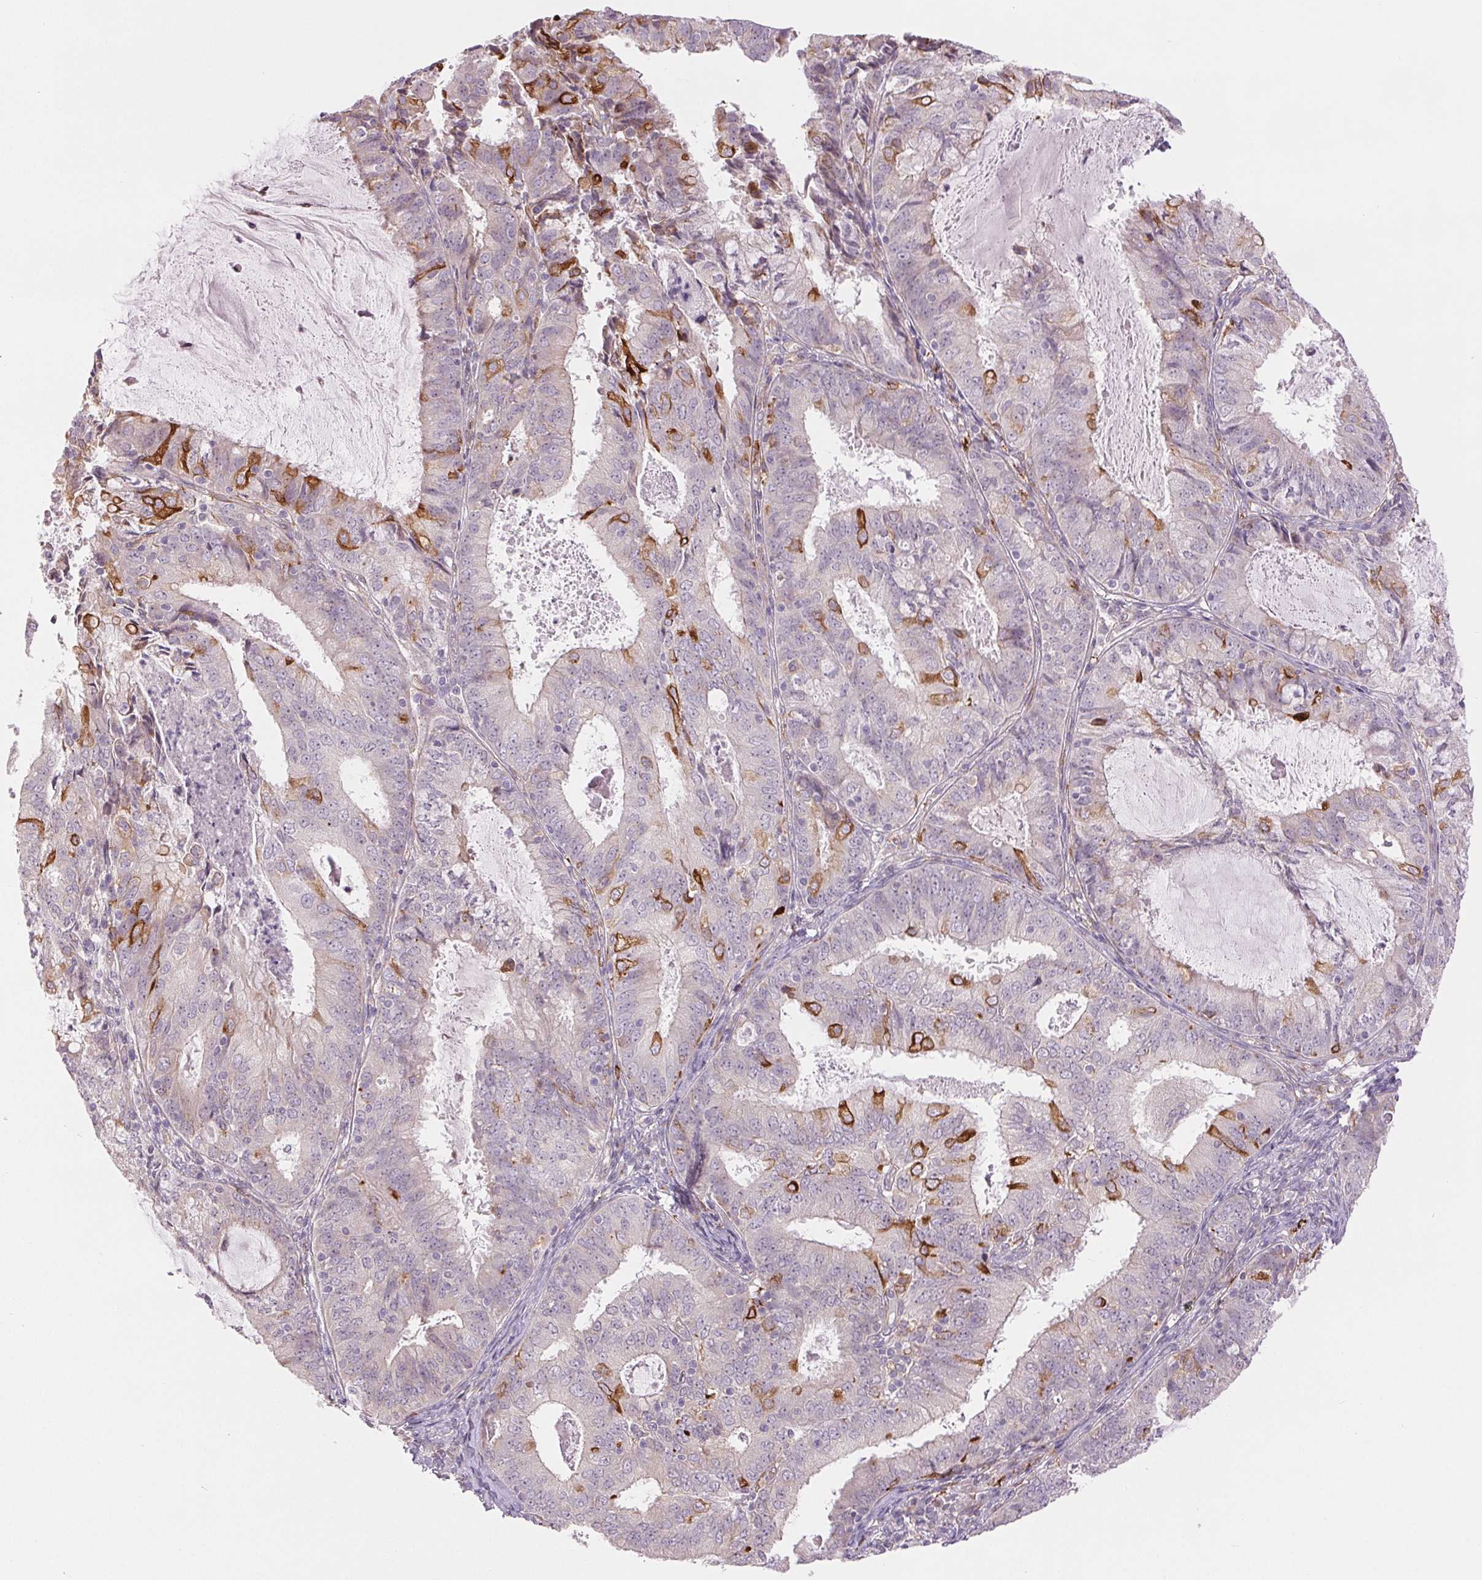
{"staining": {"intensity": "moderate", "quantity": "<25%", "location": "cytoplasmic/membranous"}, "tissue": "endometrial cancer", "cell_type": "Tumor cells", "image_type": "cancer", "snomed": [{"axis": "morphology", "description": "Adenocarcinoma, NOS"}, {"axis": "topography", "description": "Endometrium"}], "caption": "Tumor cells display low levels of moderate cytoplasmic/membranous staining in about <25% of cells in human endometrial adenocarcinoma. The protein of interest is shown in brown color, while the nuclei are stained blue.", "gene": "METTL17", "patient": {"sex": "female", "age": 57}}